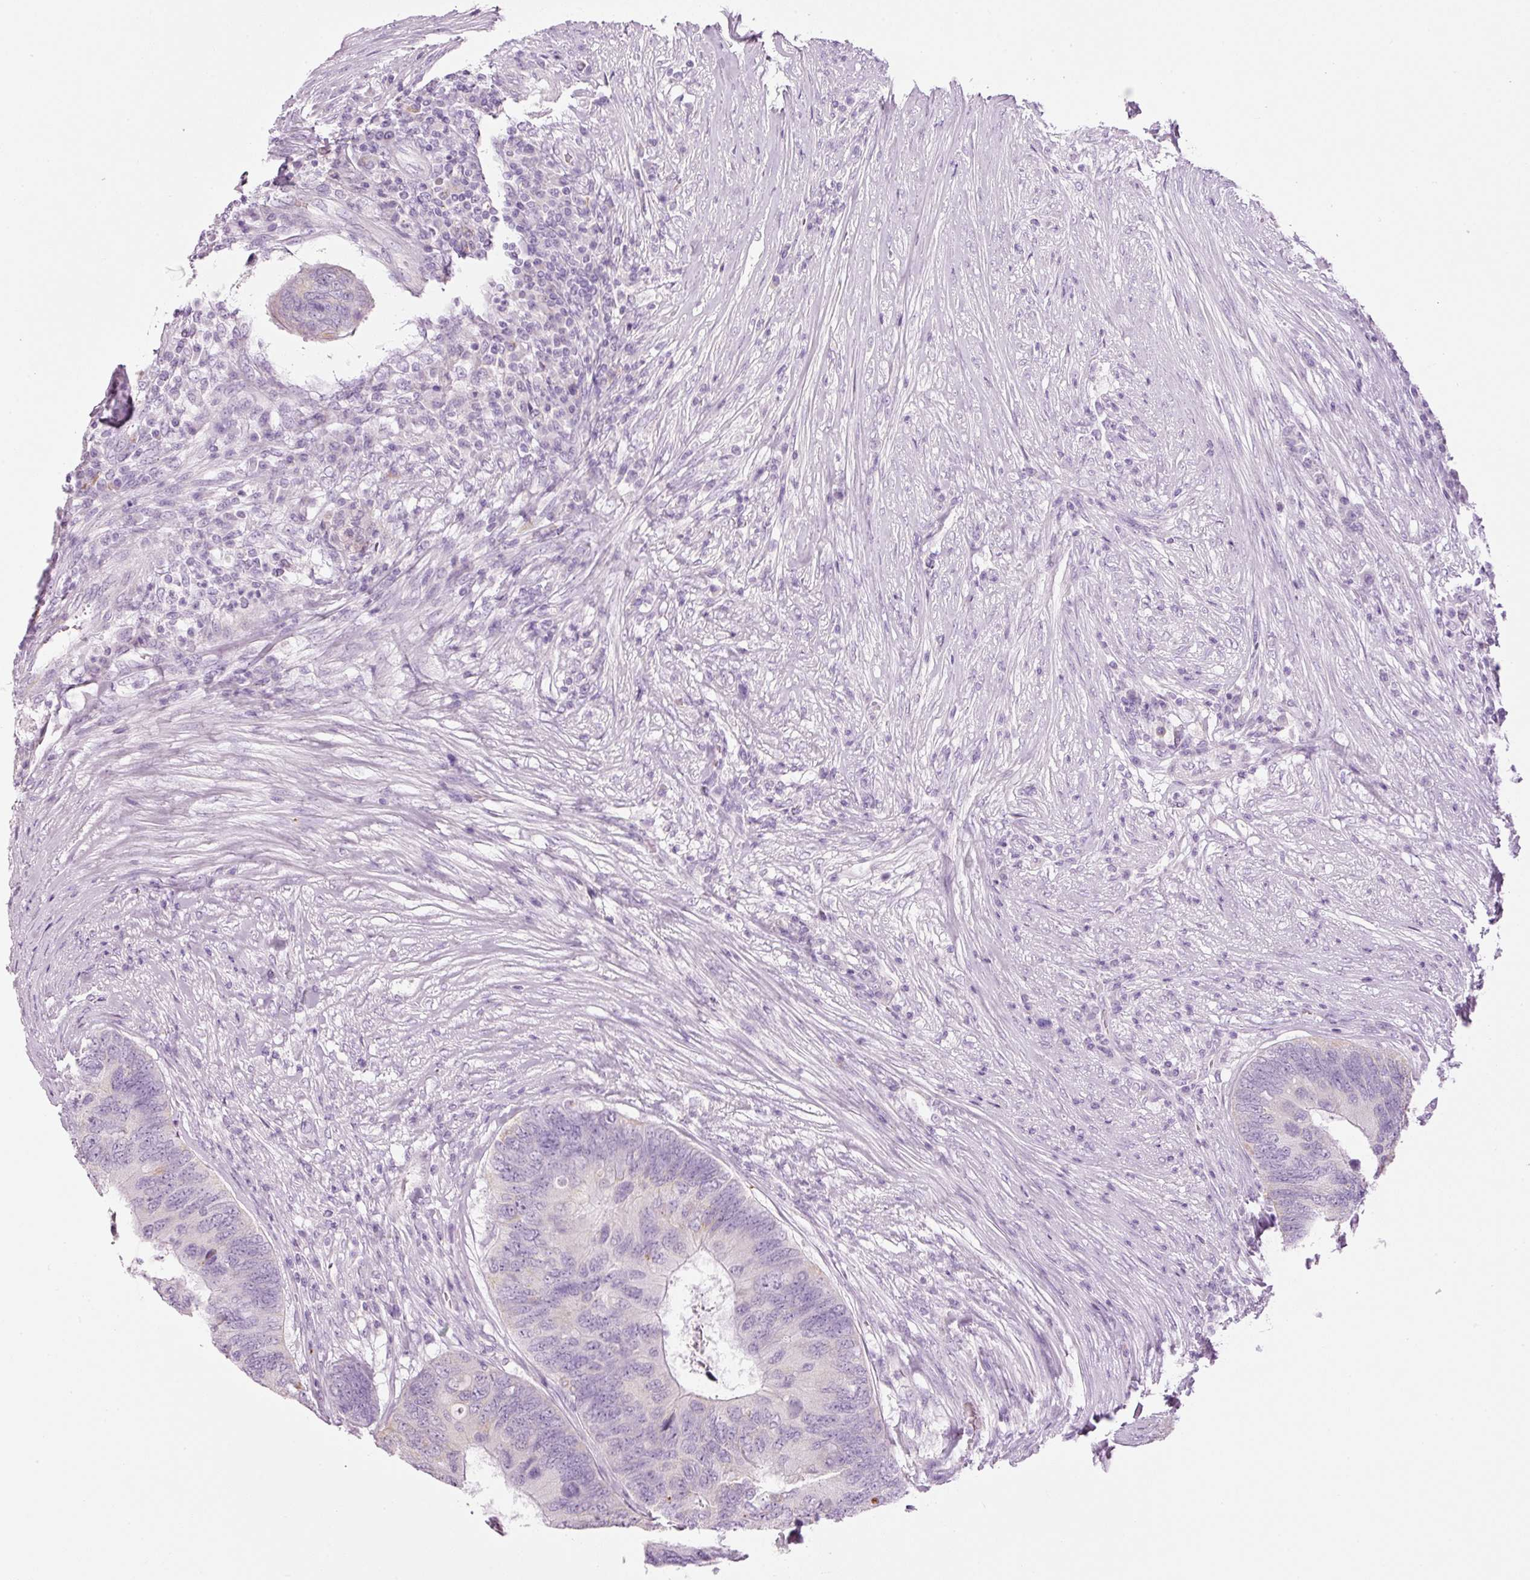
{"staining": {"intensity": "negative", "quantity": "none", "location": "none"}, "tissue": "colorectal cancer", "cell_type": "Tumor cells", "image_type": "cancer", "snomed": [{"axis": "morphology", "description": "Adenocarcinoma, NOS"}, {"axis": "topography", "description": "Colon"}], "caption": "An image of colorectal cancer stained for a protein demonstrates no brown staining in tumor cells.", "gene": "CARD16", "patient": {"sex": "female", "age": 67}}